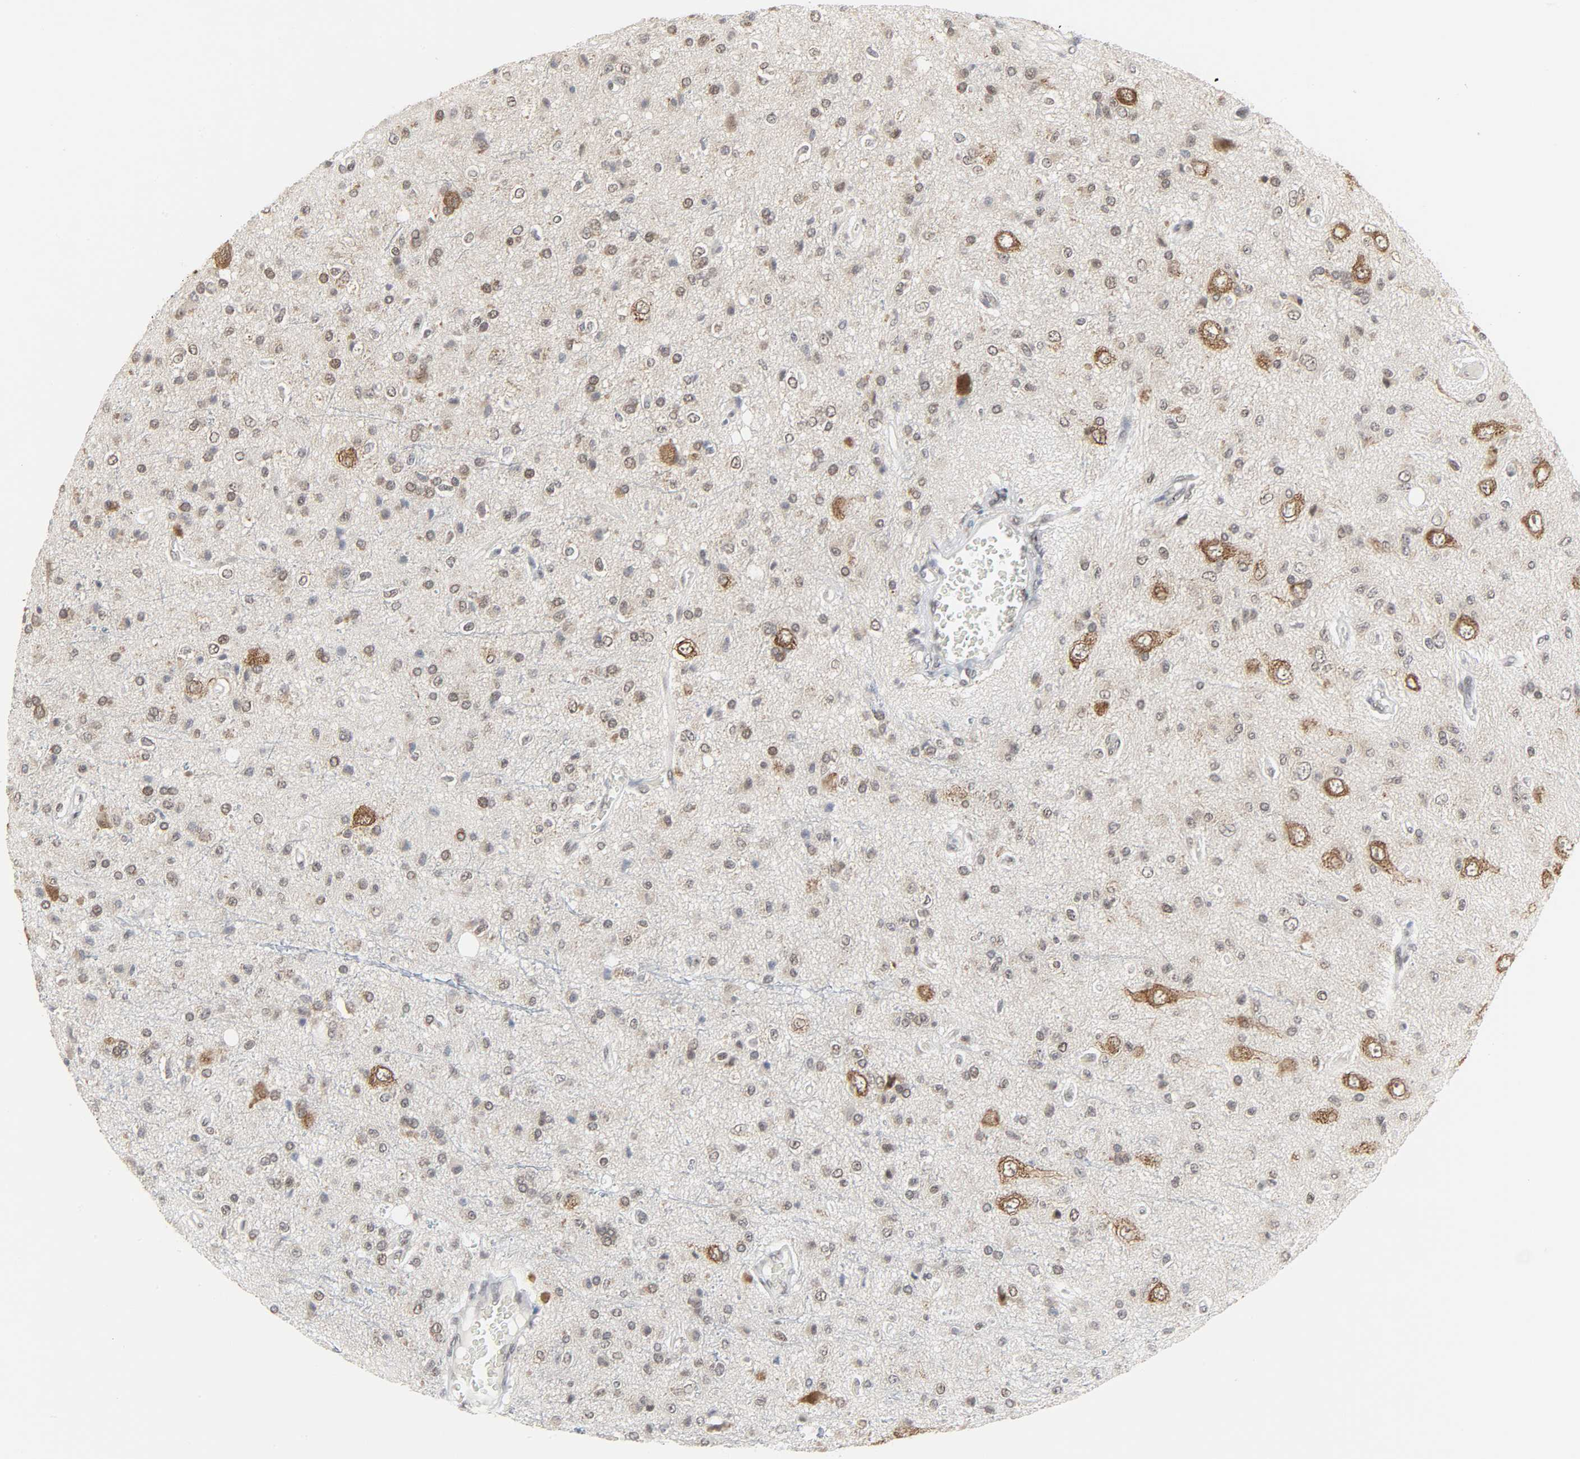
{"staining": {"intensity": "moderate", "quantity": "<25%", "location": "cytoplasmic/membranous,nuclear"}, "tissue": "glioma", "cell_type": "Tumor cells", "image_type": "cancer", "snomed": [{"axis": "morphology", "description": "Glioma, malignant, High grade"}, {"axis": "topography", "description": "Brain"}], "caption": "Immunohistochemistry of glioma exhibits low levels of moderate cytoplasmic/membranous and nuclear staining in approximately <25% of tumor cells. (brown staining indicates protein expression, while blue staining denotes nuclei).", "gene": "MUC1", "patient": {"sex": "male", "age": 47}}